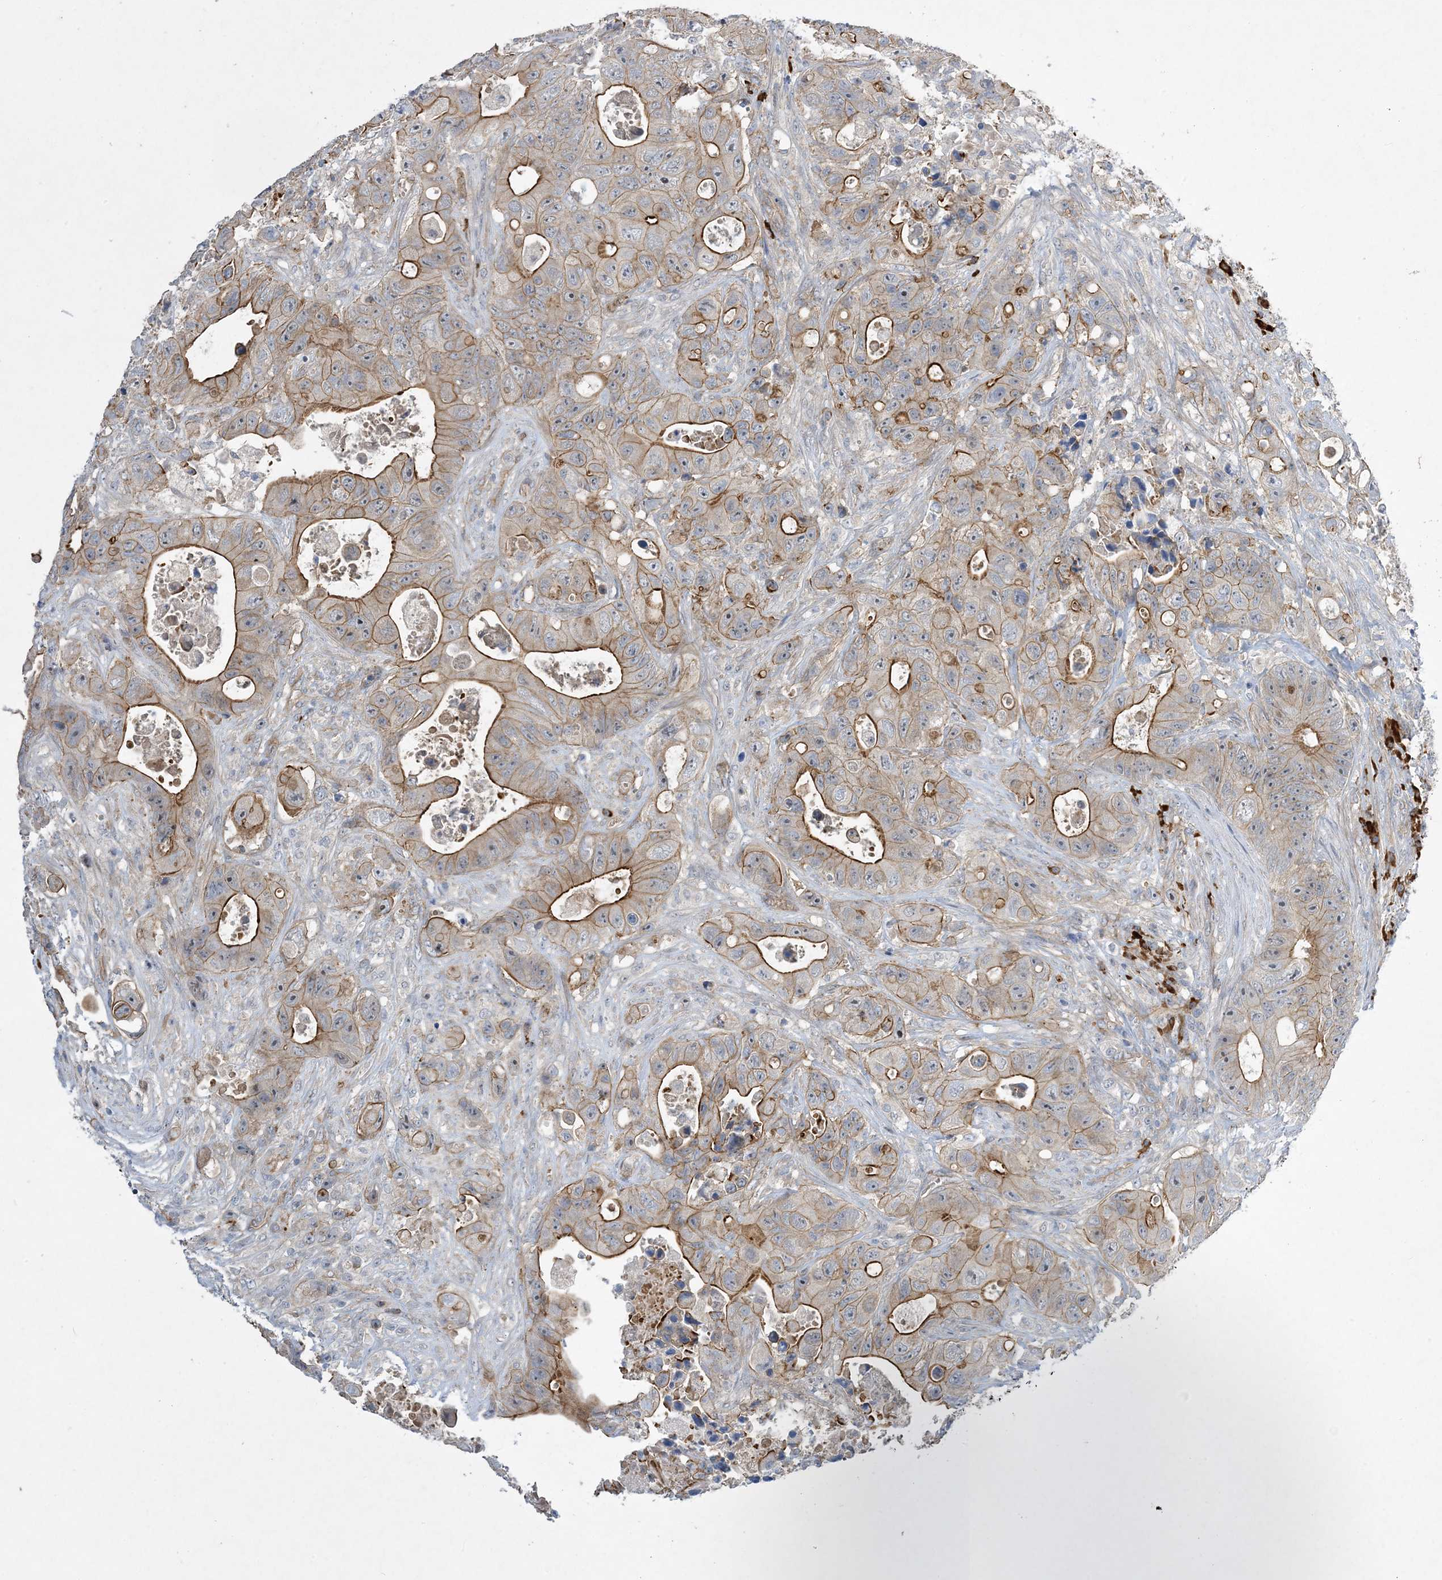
{"staining": {"intensity": "strong", "quantity": "25%-75%", "location": "cytoplasmic/membranous"}, "tissue": "colorectal cancer", "cell_type": "Tumor cells", "image_type": "cancer", "snomed": [{"axis": "morphology", "description": "Adenocarcinoma, NOS"}, {"axis": "topography", "description": "Colon"}], "caption": "The photomicrograph reveals immunohistochemical staining of colorectal cancer (adenocarcinoma). There is strong cytoplasmic/membranous staining is seen in approximately 25%-75% of tumor cells.", "gene": "AOC1", "patient": {"sex": "female", "age": 46}}